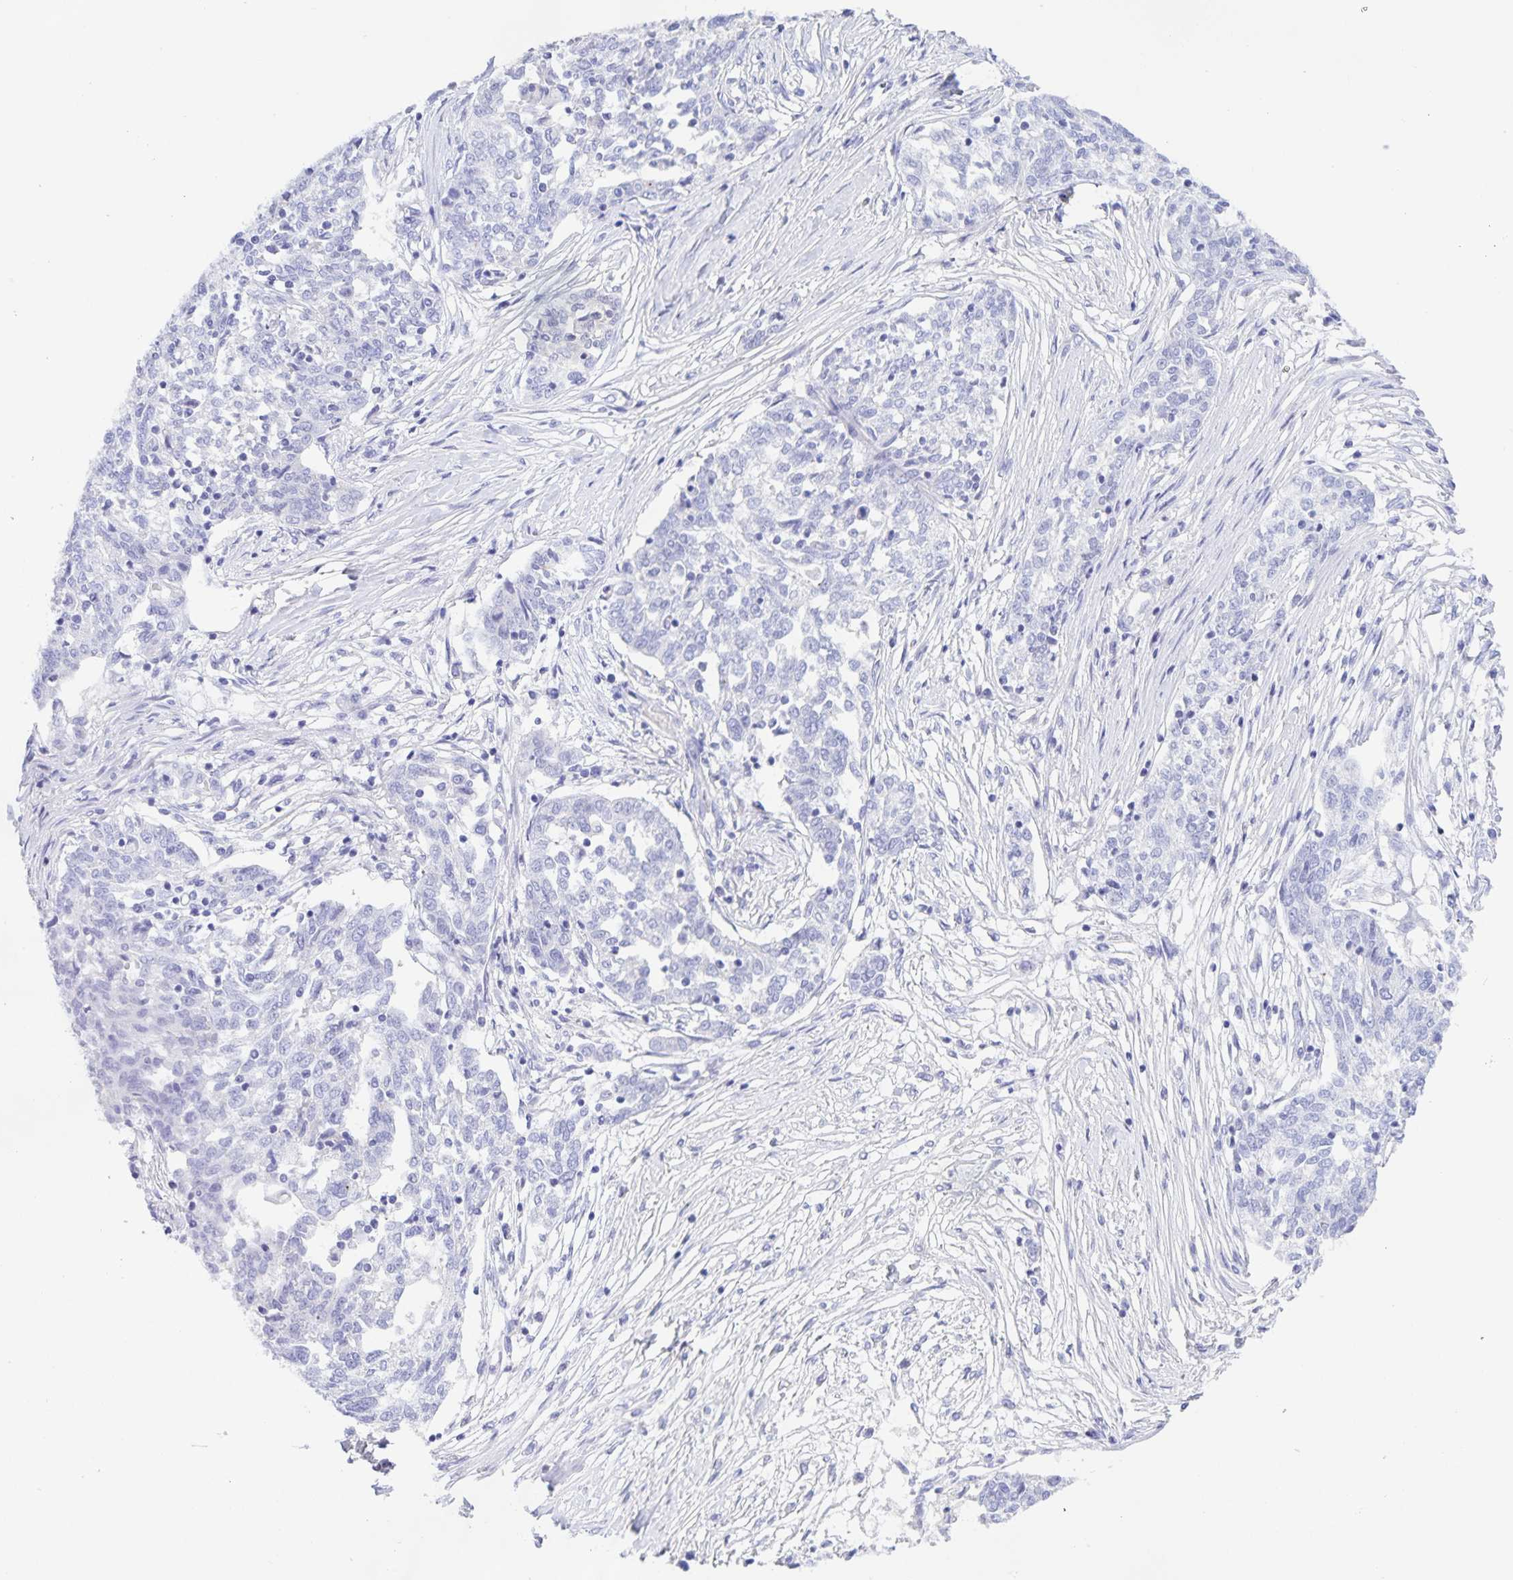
{"staining": {"intensity": "negative", "quantity": "none", "location": "none"}, "tissue": "ovarian cancer", "cell_type": "Tumor cells", "image_type": "cancer", "snomed": [{"axis": "morphology", "description": "Cystadenocarcinoma, serous, NOS"}, {"axis": "topography", "description": "Ovary"}], "caption": "Human ovarian cancer (serous cystadenocarcinoma) stained for a protein using IHC displays no expression in tumor cells.", "gene": "CATSPER4", "patient": {"sex": "female", "age": 67}}